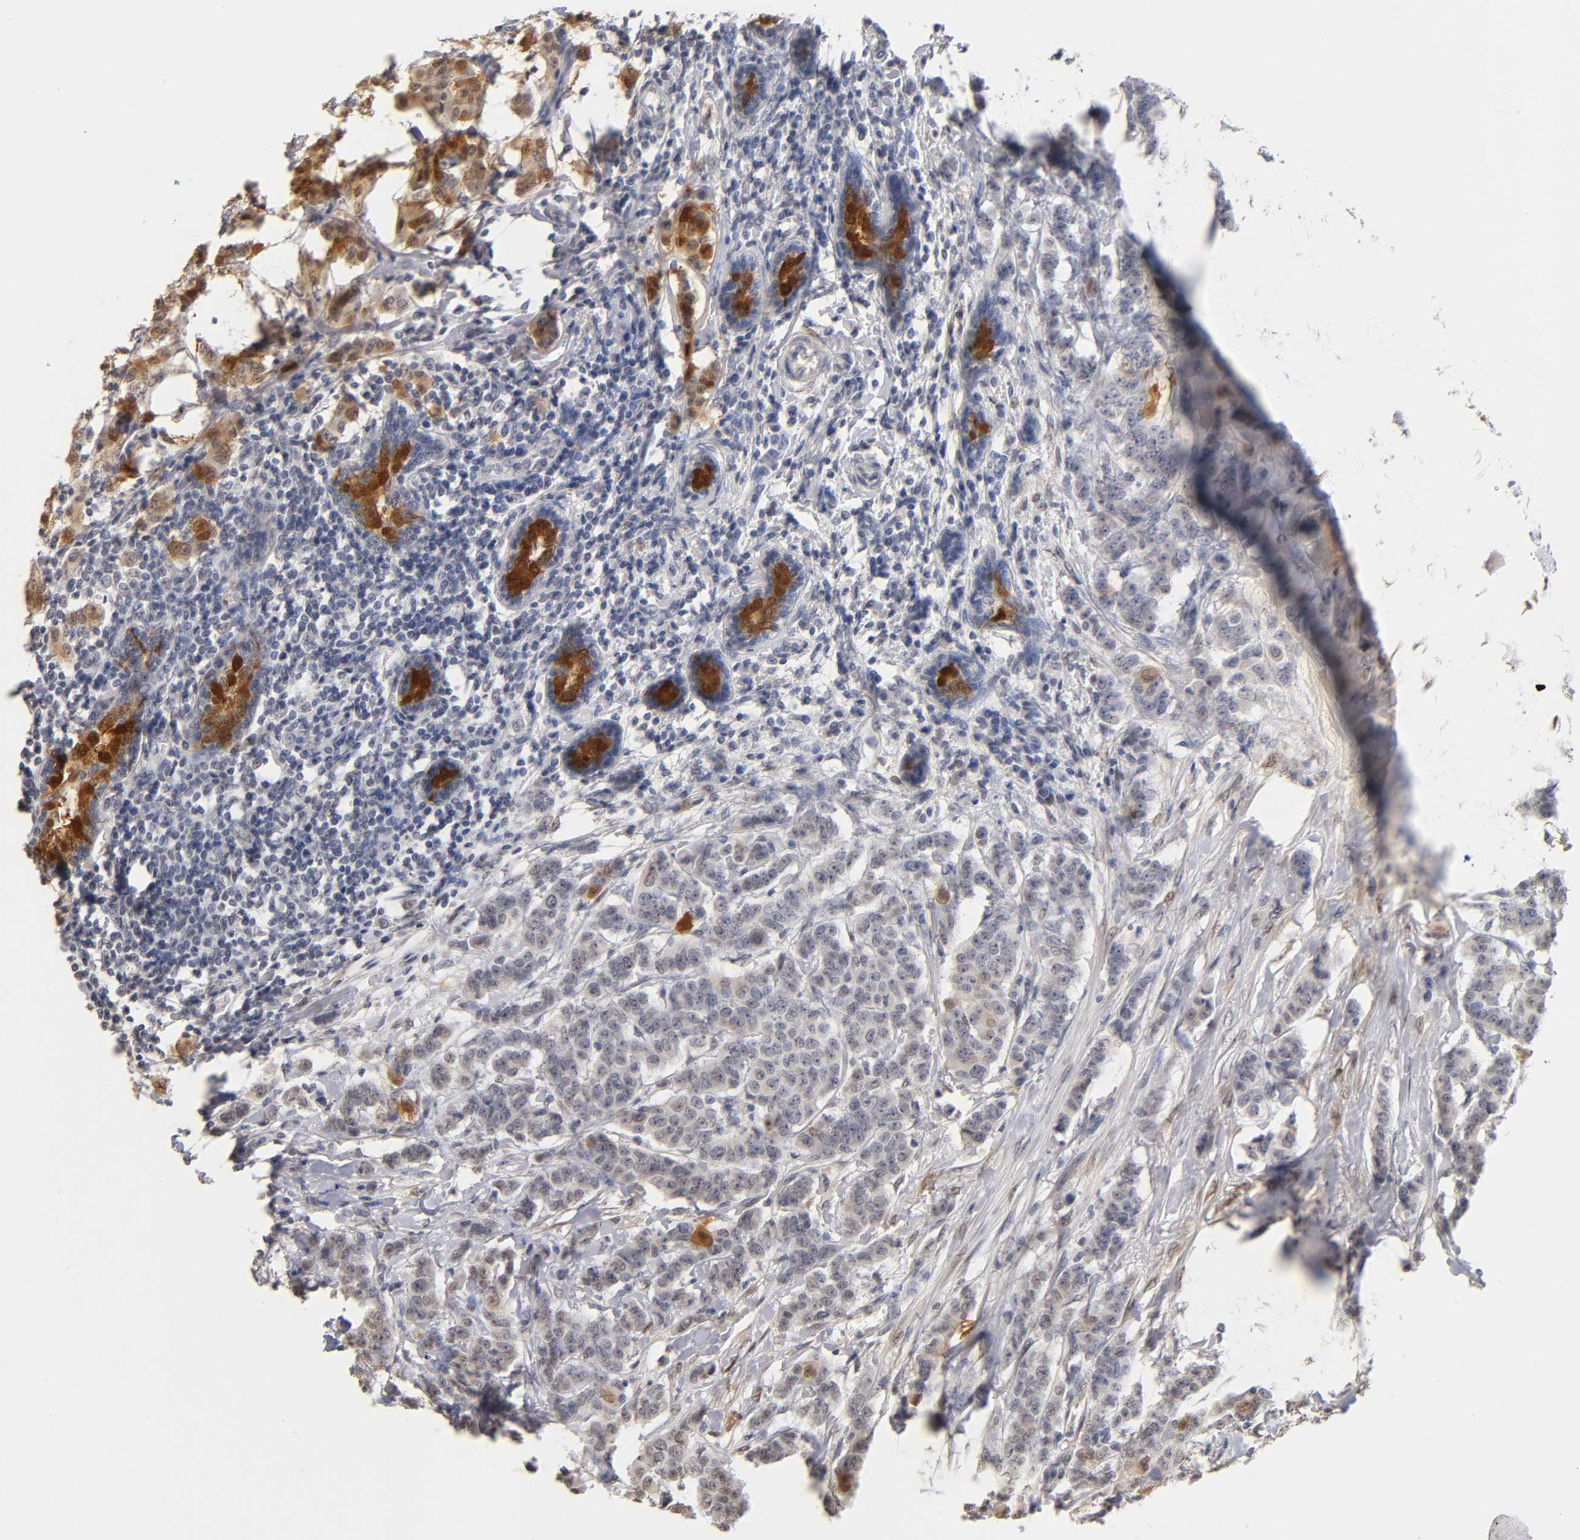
{"staining": {"intensity": "moderate", "quantity": "<25%", "location": "cytoplasmic/membranous,nuclear"}, "tissue": "breast cancer", "cell_type": "Tumor cells", "image_type": "cancer", "snomed": [{"axis": "morphology", "description": "Duct carcinoma"}, {"axis": "topography", "description": "Breast"}], "caption": "This image exhibits IHC staining of human breast cancer (intraductal carcinoma), with low moderate cytoplasmic/membranous and nuclear expression in about <25% of tumor cells.", "gene": "CRABP2", "patient": {"sex": "female", "age": 40}}